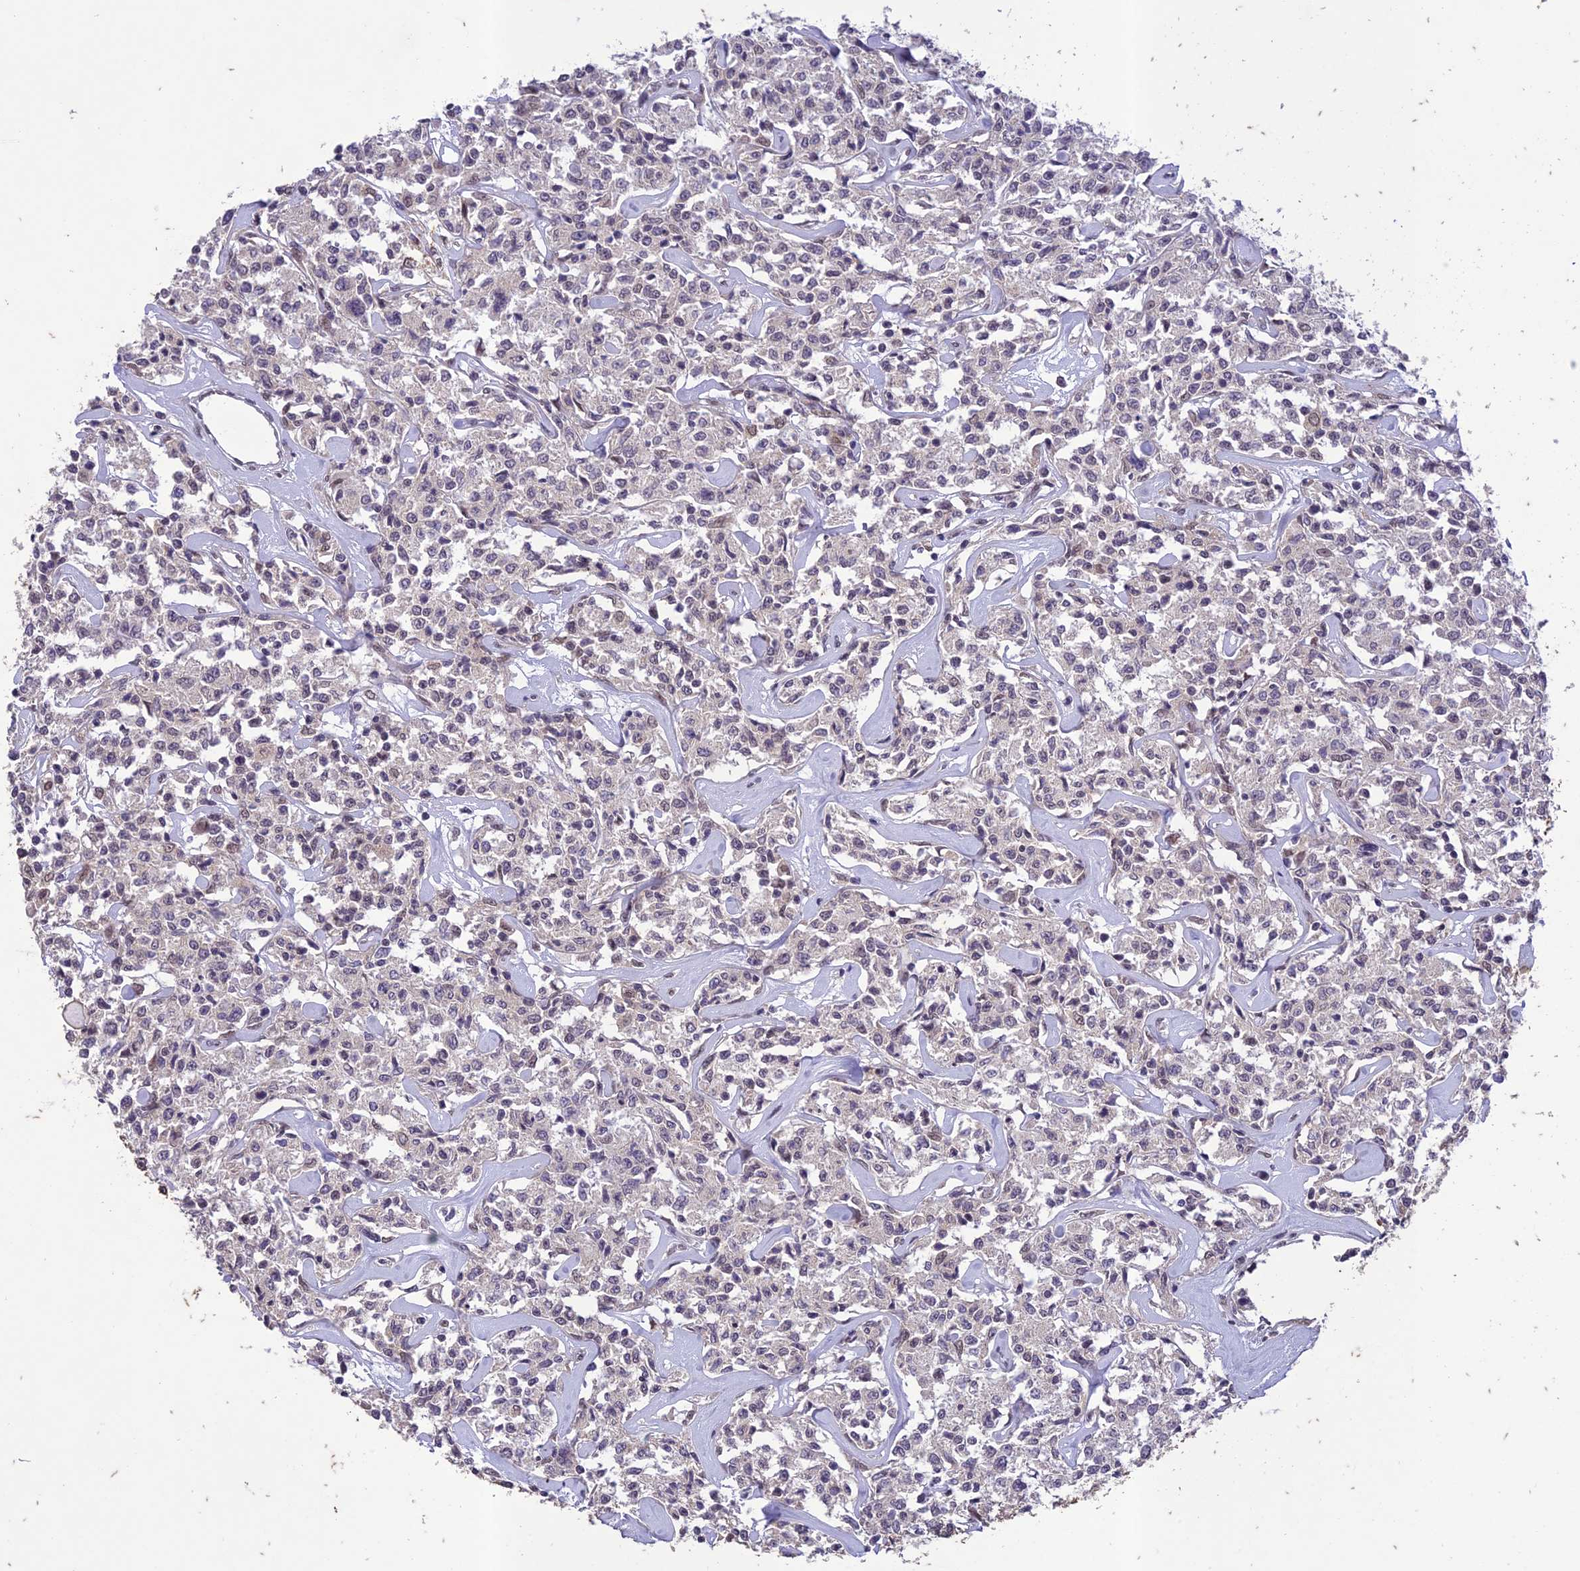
{"staining": {"intensity": "negative", "quantity": "none", "location": "none"}, "tissue": "lymphoma", "cell_type": "Tumor cells", "image_type": "cancer", "snomed": [{"axis": "morphology", "description": "Malignant lymphoma, non-Hodgkin's type, Low grade"}, {"axis": "topography", "description": "Small intestine"}], "caption": "Protein analysis of lymphoma shows no significant staining in tumor cells. Brightfield microscopy of immunohistochemistry (IHC) stained with DAB (3,3'-diaminobenzidine) (brown) and hematoxylin (blue), captured at high magnification.", "gene": "POP4", "patient": {"sex": "female", "age": 59}}